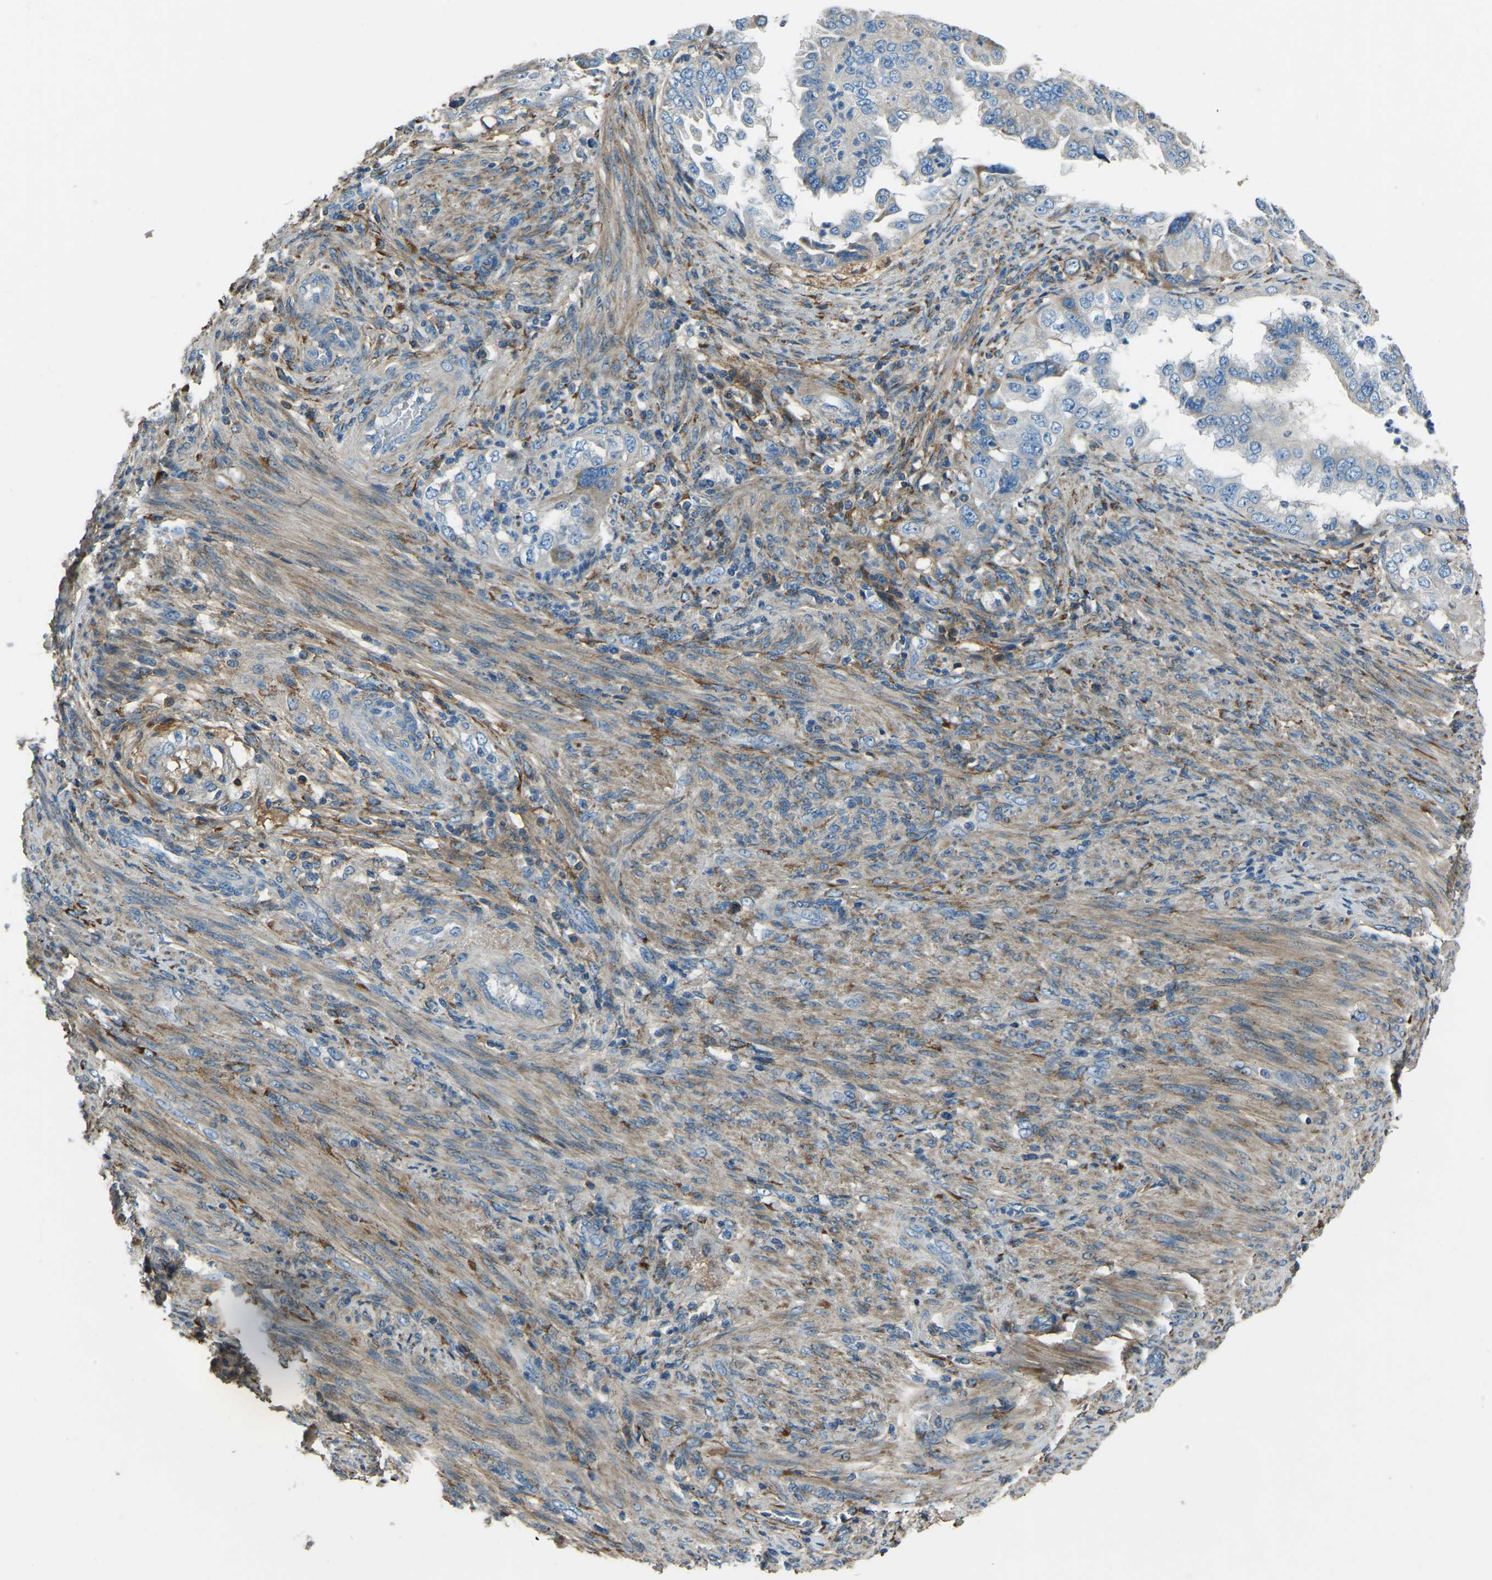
{"staining": {"intensity": "negative", "quantity": "none", "location": "none"}, "tissue": "endometrial cancer", "cell_type": "Tumor cells", "image_type": "cancer", "snomed": [{"axis": "morphology", "description": "Adenocarcinoma, NOS"}, {"axis": "topography", "description": "Endometrium"}], "caption": "Immunohistochemistry (IHC) photomicrograph of neoplastic tissue: human endometrial cancer stained with DAB displays no significant protein positivity in tumor cells.", "gene": "COL3A1", "patient": {"sex": "female", "age": 85}}